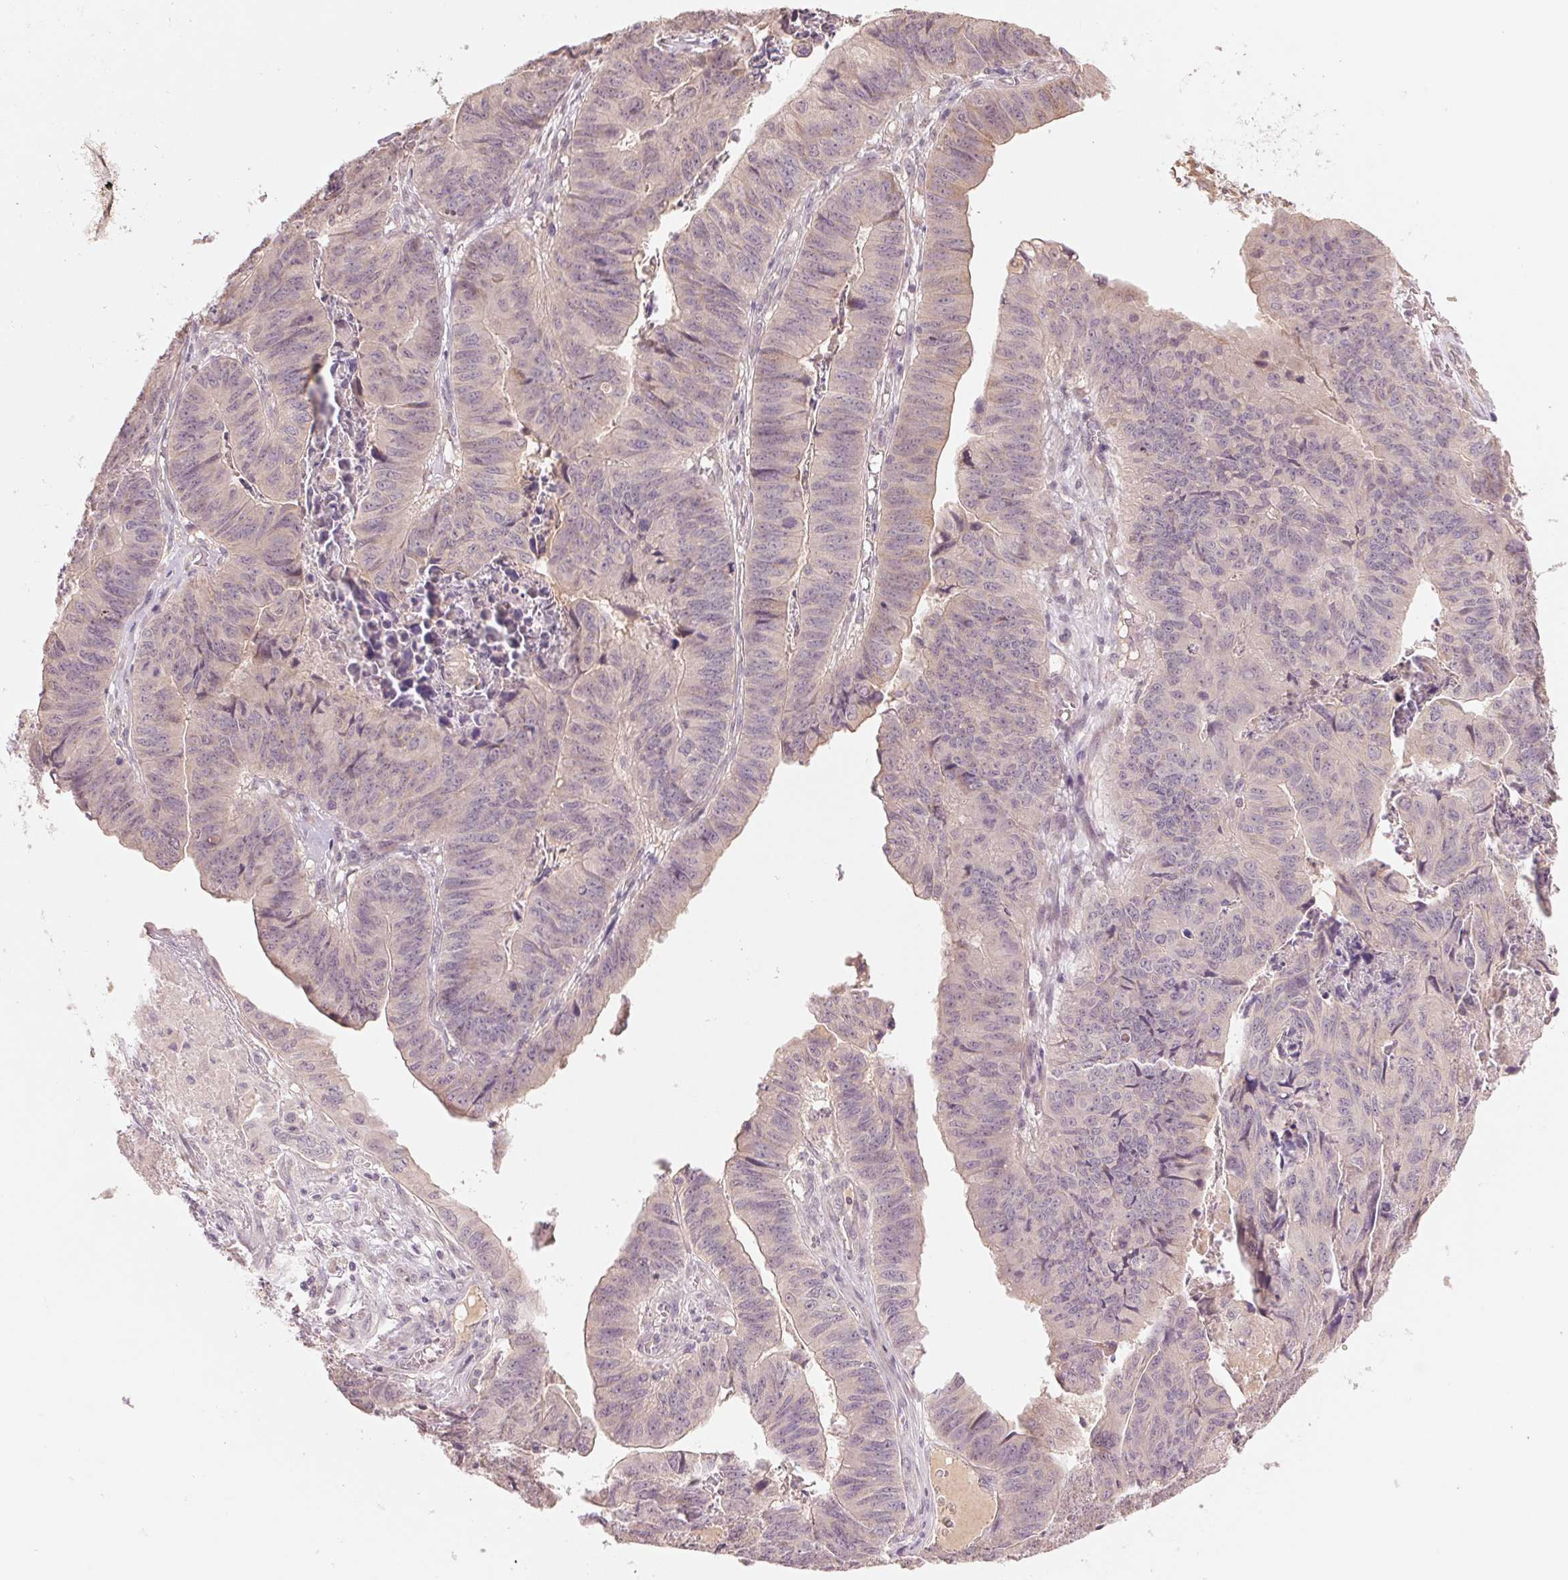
{"staining": {"intensity": "negative", "quantity": "none", "location": "none"}, "tissue": "stomach cancer", "cell_type": "Tumor cells", "image_type": "cancer", "snomed": [{"axis": "morphology", "description": "Adenocarcinoma, NOS"}, {"axis": "topography", "description": "Stomach, lower"}], "caption": "High magnification brightfield microscopy of stomach cancer (adenocarcinoma) stained with DAB (brown) and counterstained with hematoxylin (blue): tumor cells show no significant expression.", "gene": "PPIA", "patient": {"sex": "male", "age": 77}}